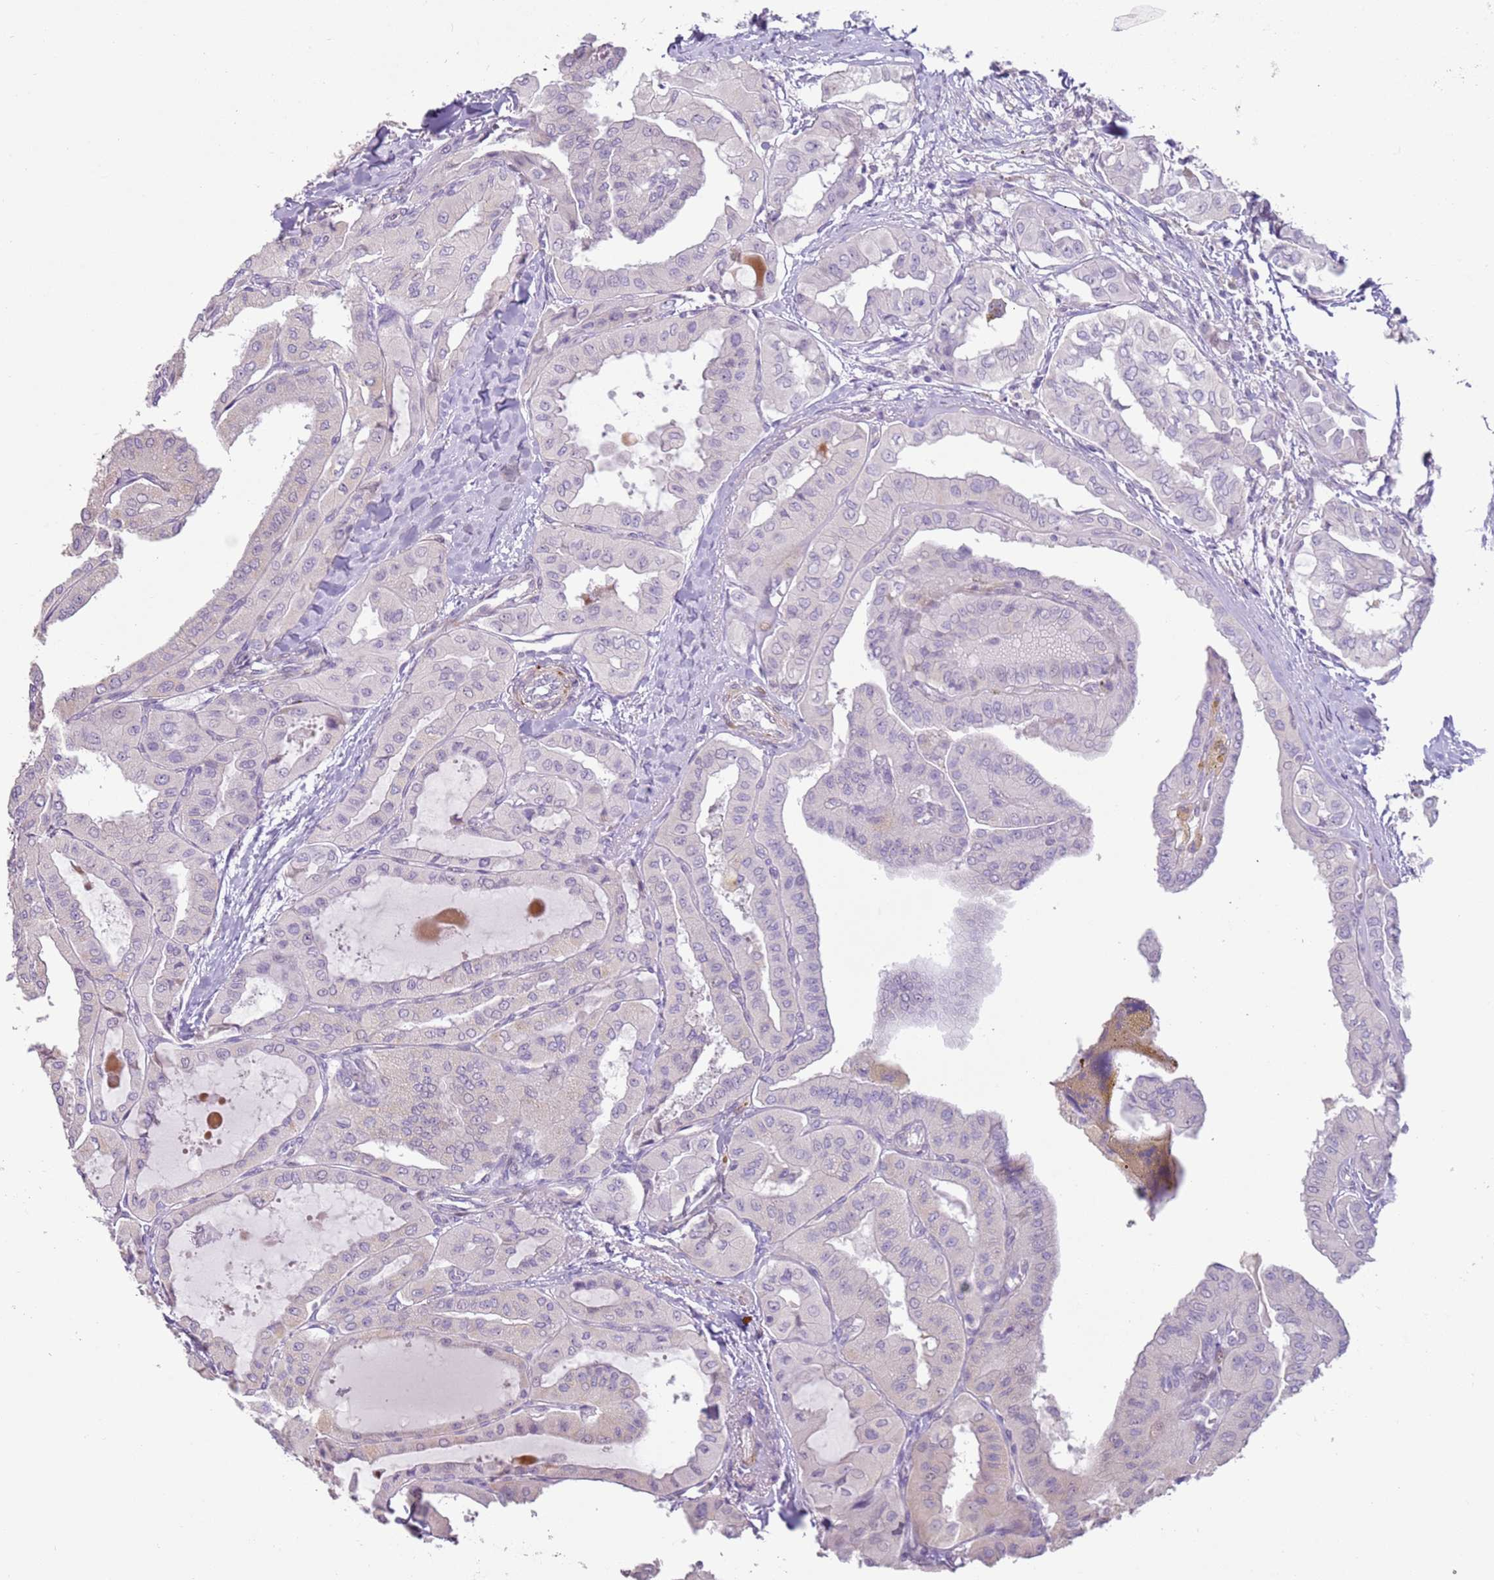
{"staining": {"intensity": "negative", "quantity": "none", "location": "none"}, "tissue": "thyroid cancer", "cell_type": "Tumor cells", "image_type": "cancer", "snomed": [{"axis": "morphology", "description": "Papillary adenocarcinoma, NOS"}, {"axis": "topography", "description": "Thyroid gland"}], "caption": "Histopathology image shows no protein staining in tumor cells of thyroid cancer tissue.", "gene": "ZNF239", "patient": {"sex": "female", "age": 59}}